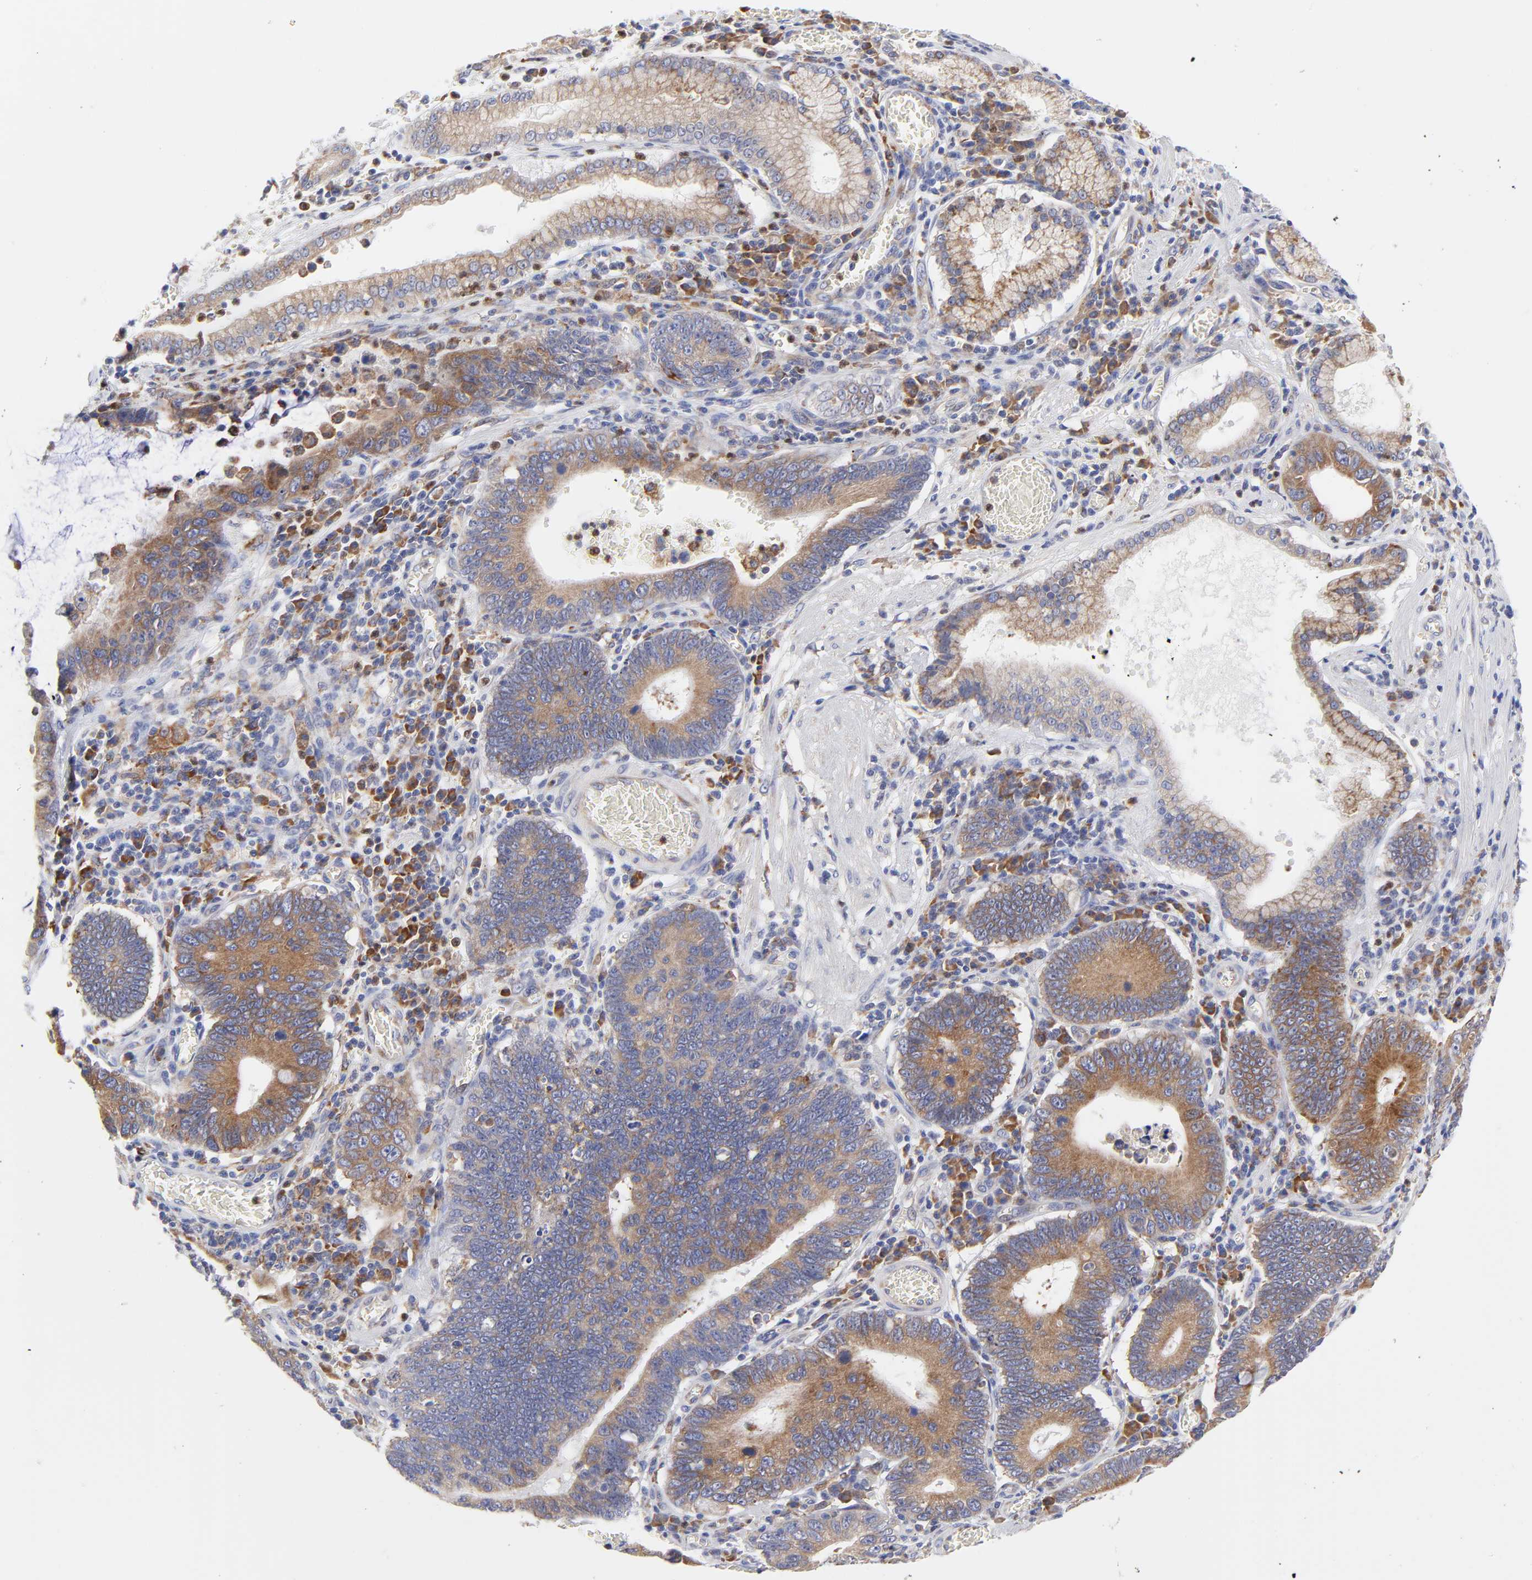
{"staining": {"intensity": "moderate", "quantity": "25%-75%", "location": "cytoplasmic/membranous"}, "tissue": "stomach cancer", "cell_type": "Tumor cells", "image_type": "cancer", "snomed": [{"axis": "morphology", "description": "Adenocarcinoma, NOS"}, {"axis": "topography", "description": "Stomach"}, {"axis": "topography", "description": "Gastric cardia"}], "caption": "Protein expression analysis of stomach adenocarcinoma demonstrates moderate cytoplasmic/membranous positivity in approximately 25%-75% of tumor cells.", "gene": "MOSPD2", "patient": {"sex": "male", "age": 59}}